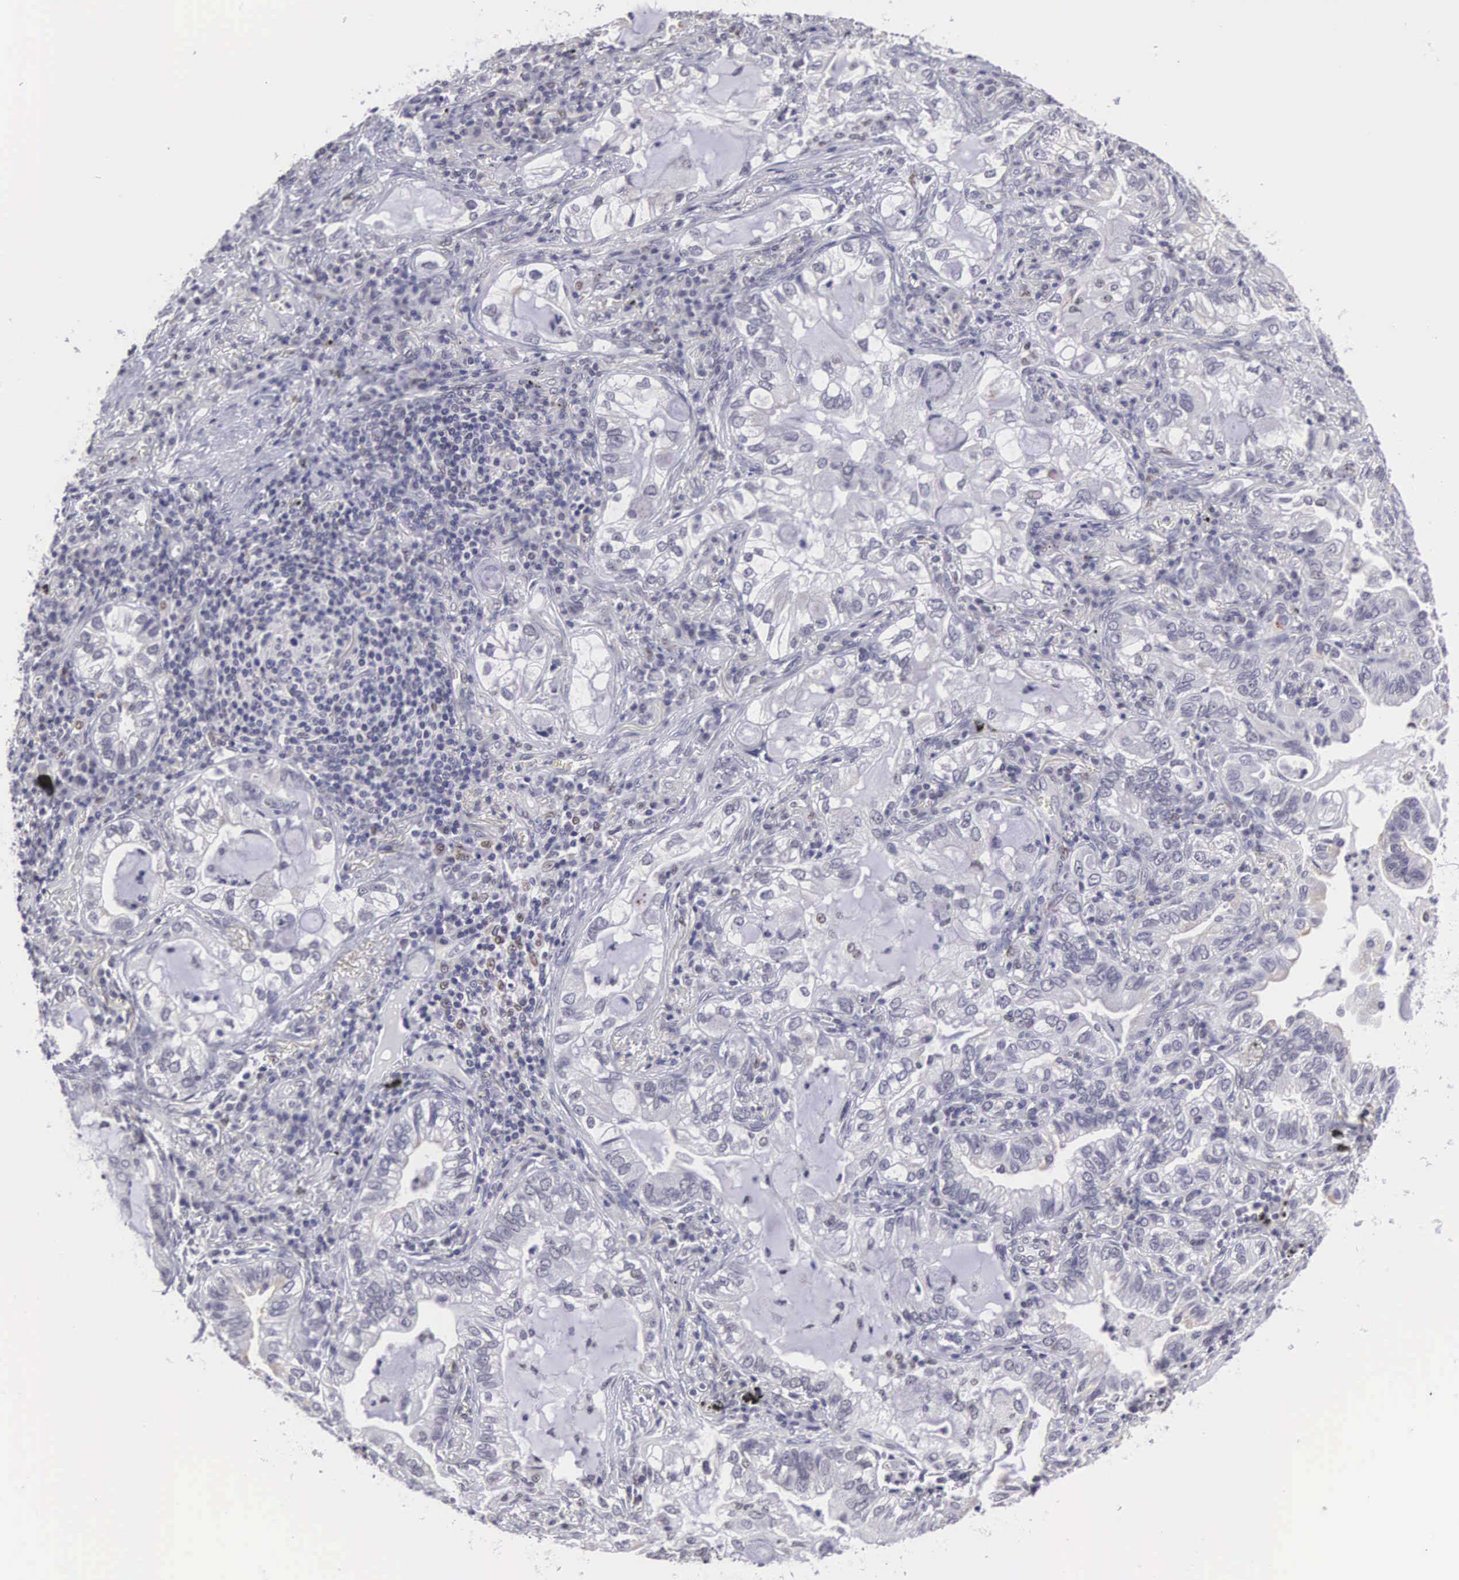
{"staining": {"intensity": "negative", "quantity": "none", "location": "none"}, "tissue": "lung cancer", "cell_type": "Tumor cells", "image_type": "cancer", "snomed": [{"axis": "morphology", "description": "Adenocarcinoma, NOS"}, {"axis": "topography", "description": "Lung"}], "caption": "Tumor cells show no significant protein positivity in lung cancer.", "gene": "ETV6", "patient": {"sex": "female", "age": 50}}